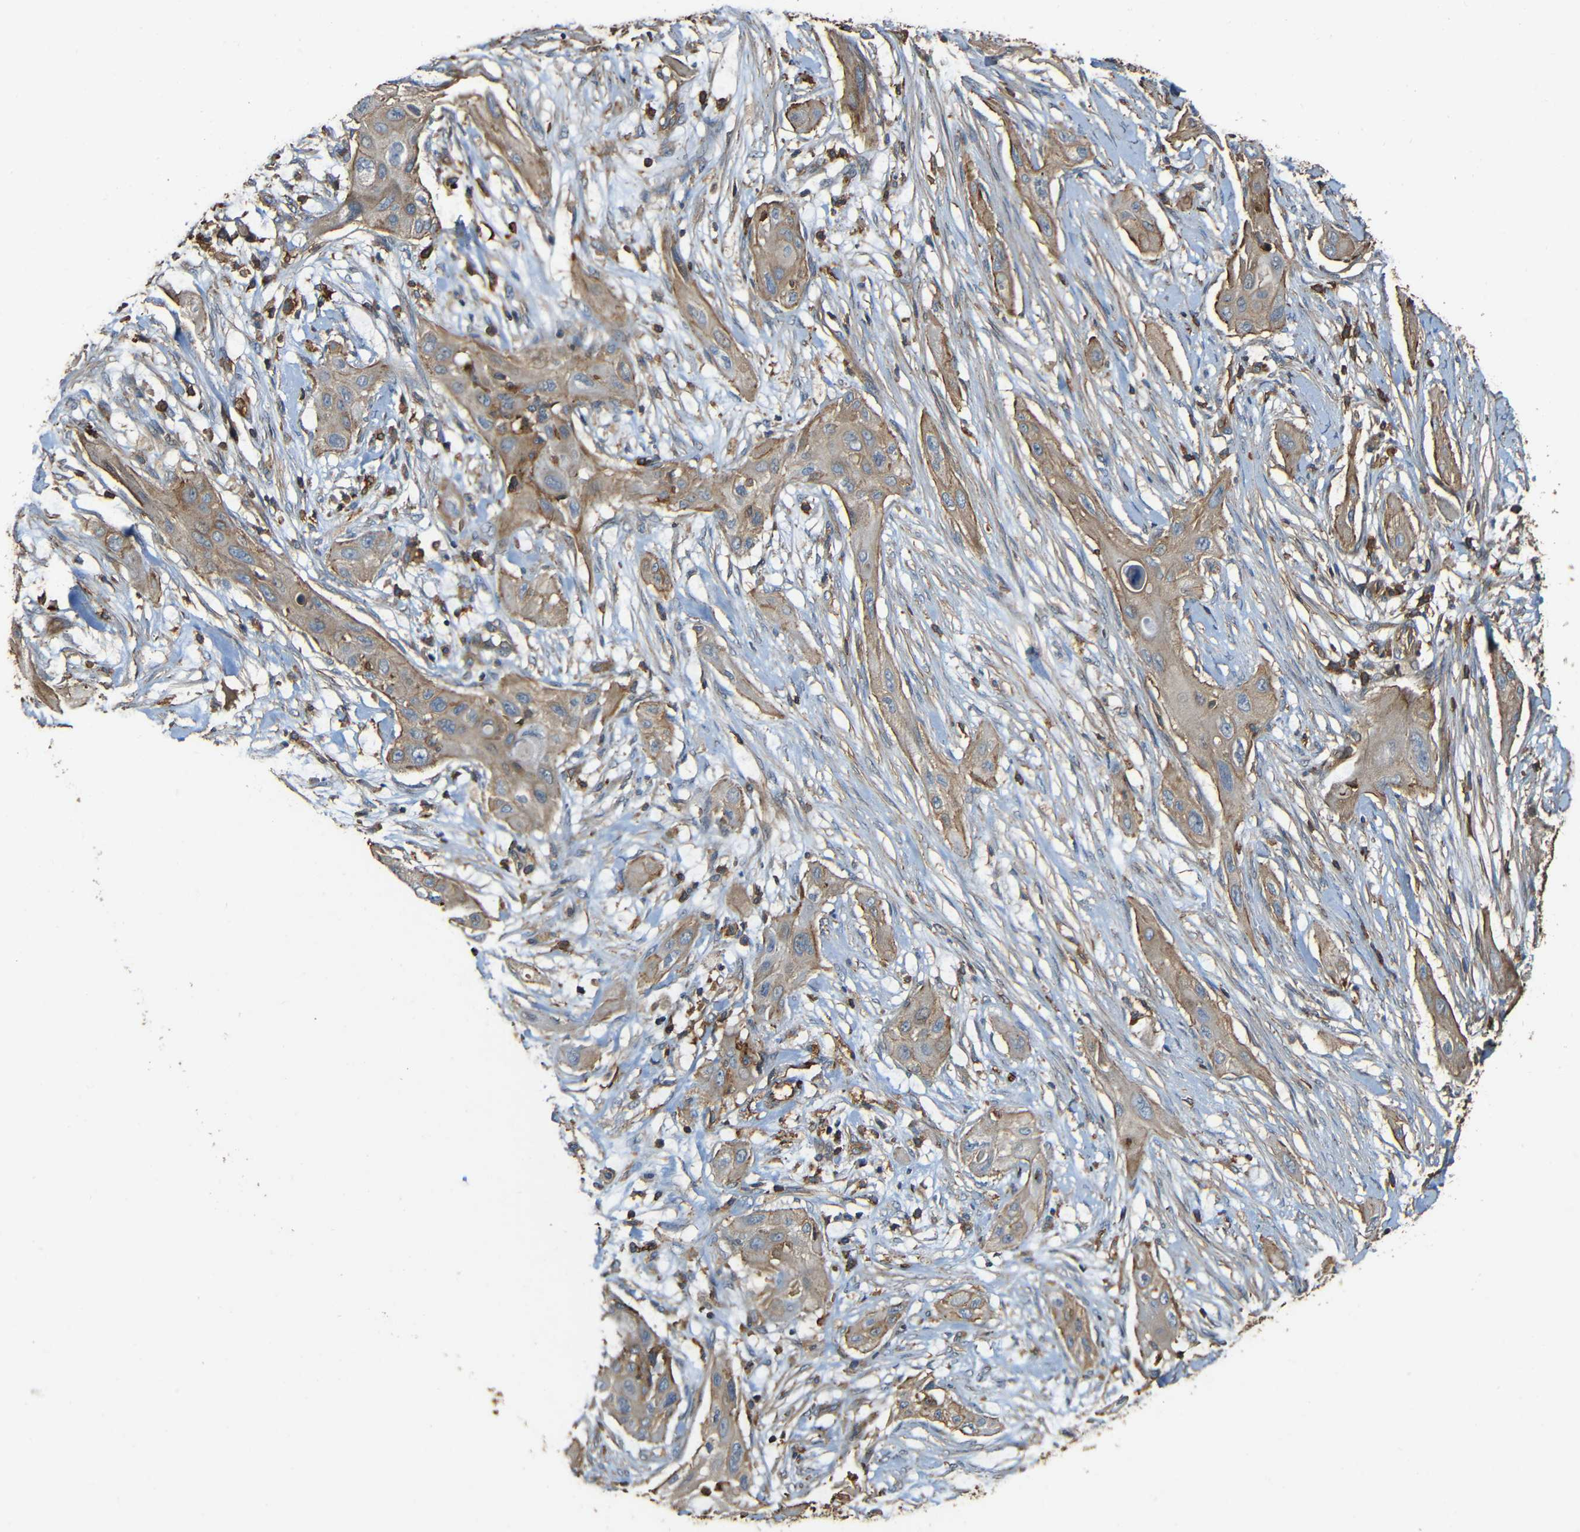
{"staining": {"intensity": "moderate", "quantity": ">75%", "location": "cytoplasmic/membranous"}, "tissue": "lung cancer", "cell_type": "Tumor cells", "image_type": "cancer", "snomed": [{"axis": "morphology", "description": "Squamous cell carcinoma, NOS"}, {"axis": "topography", "description": "Lung"}], "caption": "DAB immunohistochemical staining of human lung cancer reveals moderate cytoplasmic/membranous protein expression in about >75% of tumor cells.", "gene": "RHOT2", "patient": {"sex": "female", "age": 47}}